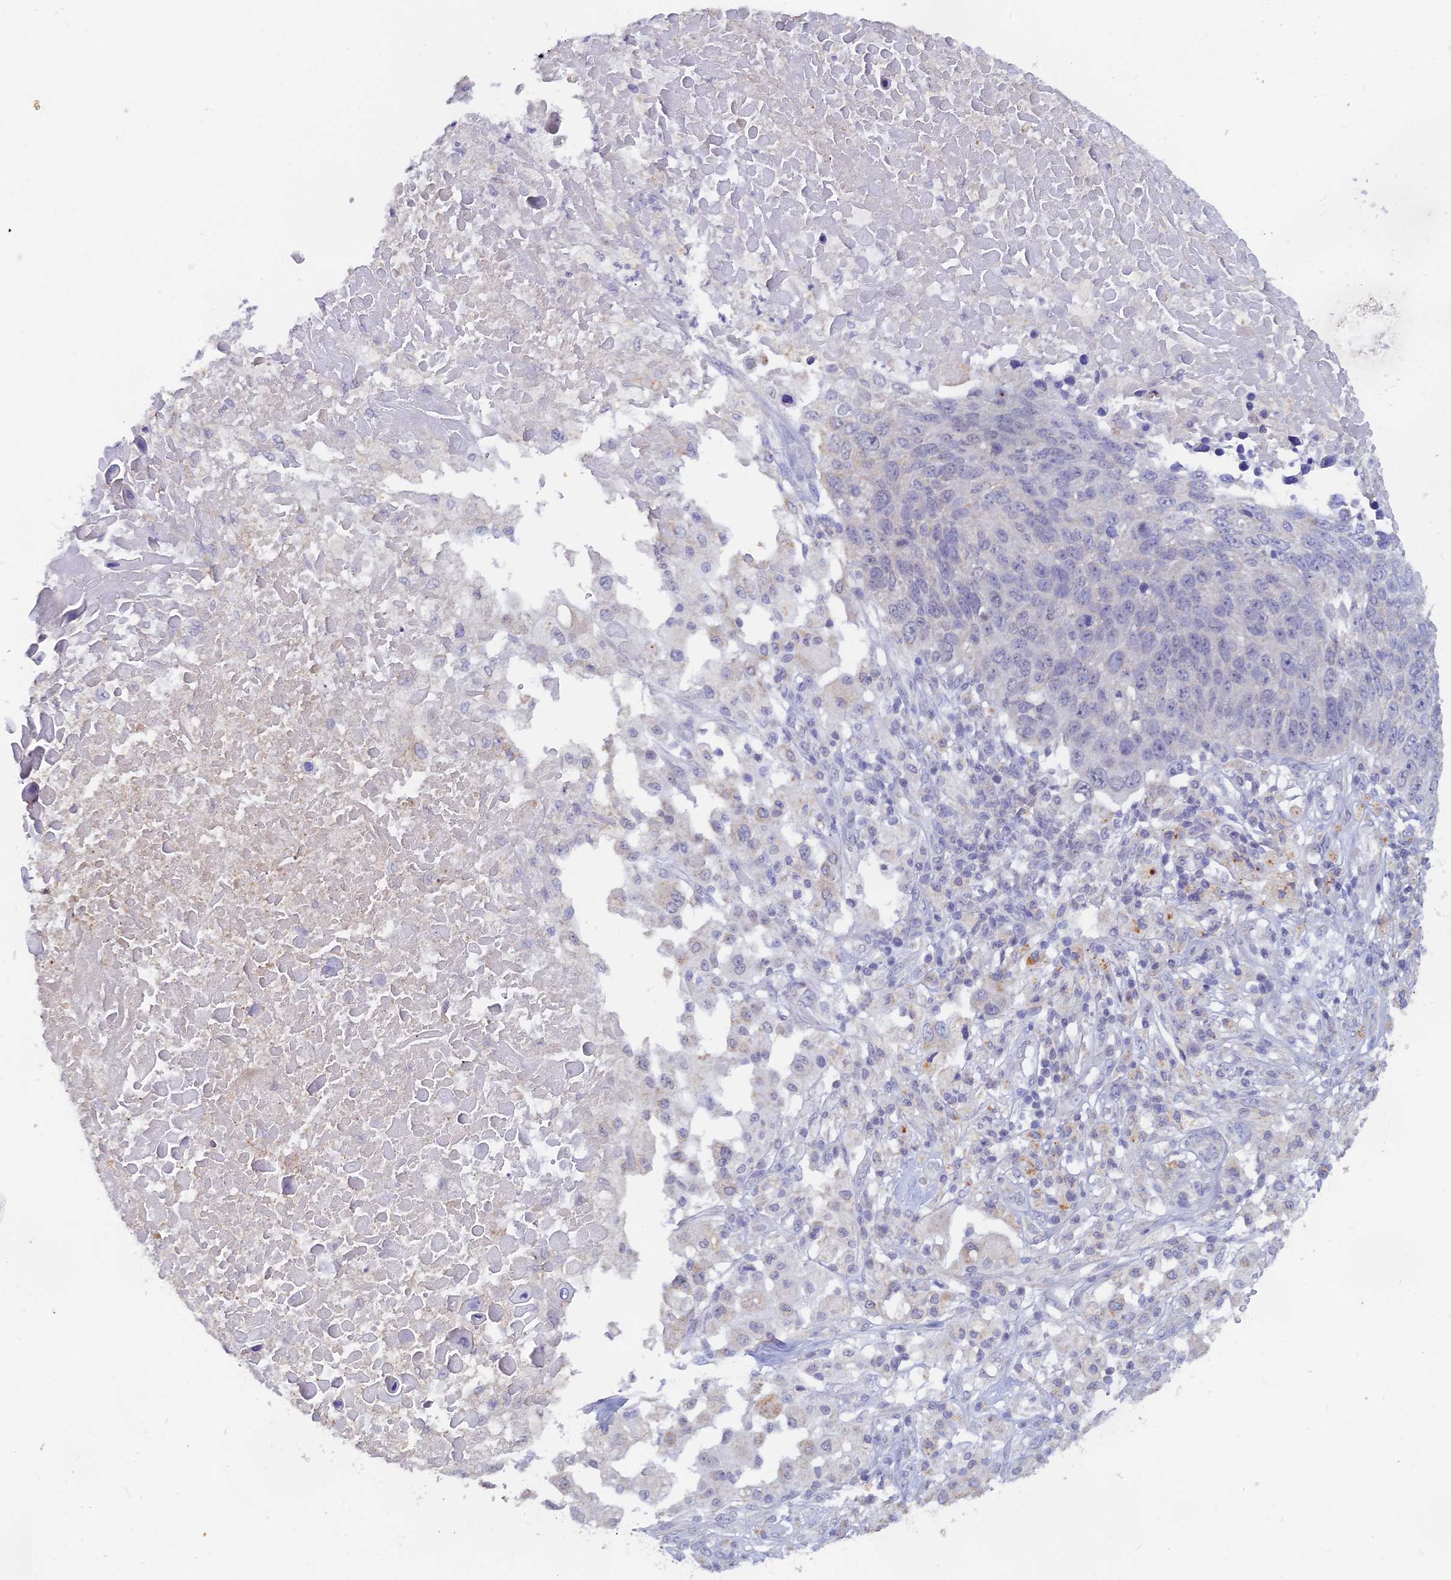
{"staining": {"intensity": "negative", "quantity": "none", "location": "none"}, "tissue": "lung cancer", "cell_type": "Tumor cells", "image_type": "cancer", "snomed": [{"axis": "morphology", "description": "Normal tissue, NOS"}, {"axis": "morphology", "description": "Squamous cell carcinoma, NOS"}, {"axis": "topography", "description": "Lymph node"}, {"axis": "topography", "description": "Lung"}], "caption": "An image of human lung cancer (squamous cell carcinoma) is negative for staining in tumor cells.", "gene": "LRIF1", "patient": {"sex": "male", "age": 66}}